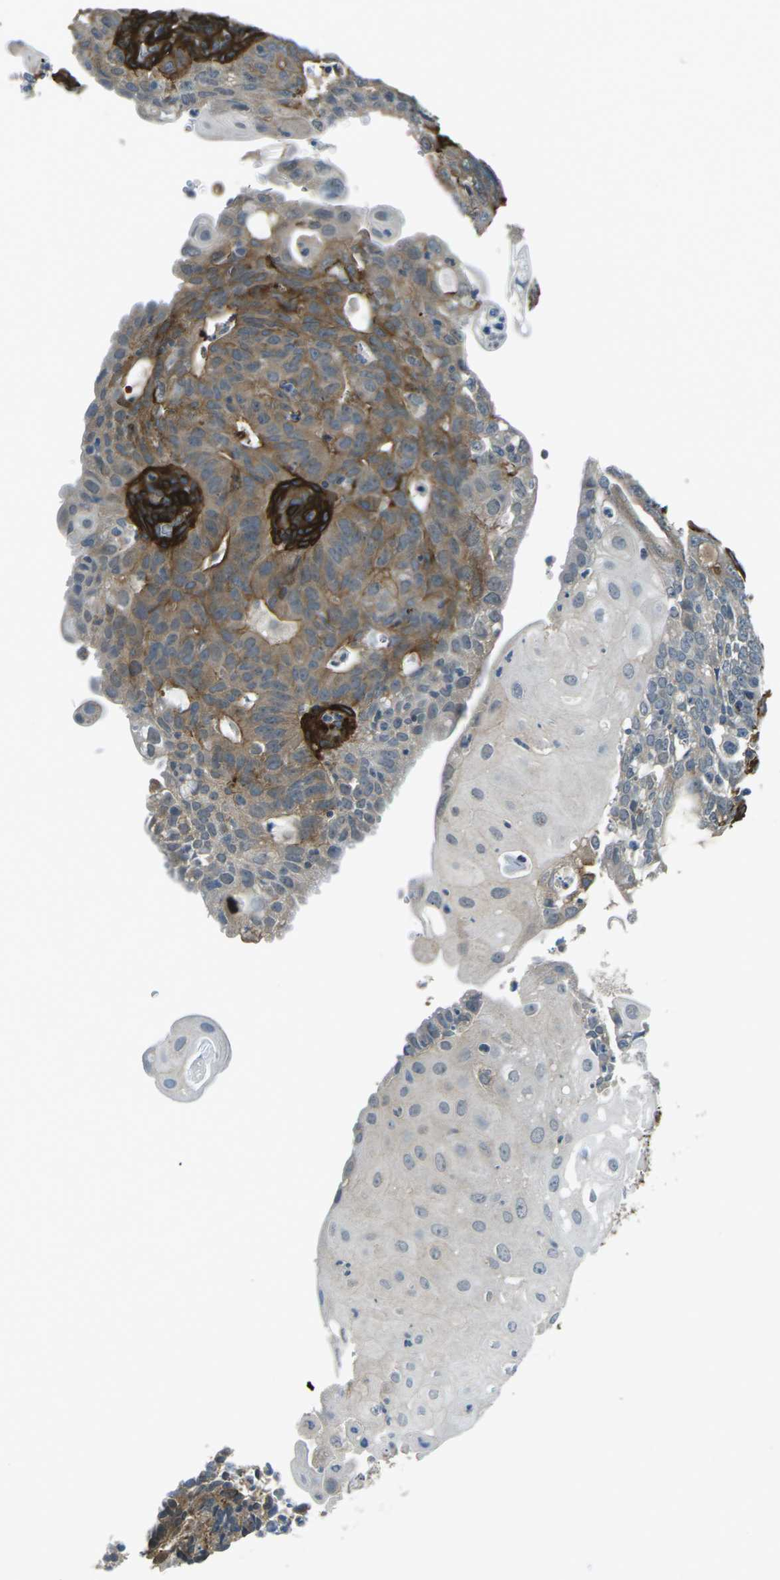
{"staining": {"intensity": "moderate", "quantity": "25%-75%", "location": "cytoplasmic/membranous"}, "tissue": "endometrial cancer", "cell_type": "Tumor cells", "image_type": "cancer", "snomed": [{"axis": "morphology", "description": "Adenocarcinoma, NOS"}, {"axis": "topography", "description": "Endometrium"}], "caption": "Tumor cells show moderate cytoplasmic/membranous expression in about 25%-75% of cells in endometrial cancer.", "gene": "GRAMD1C", "patient": {"sex": "female", "age": 32}}